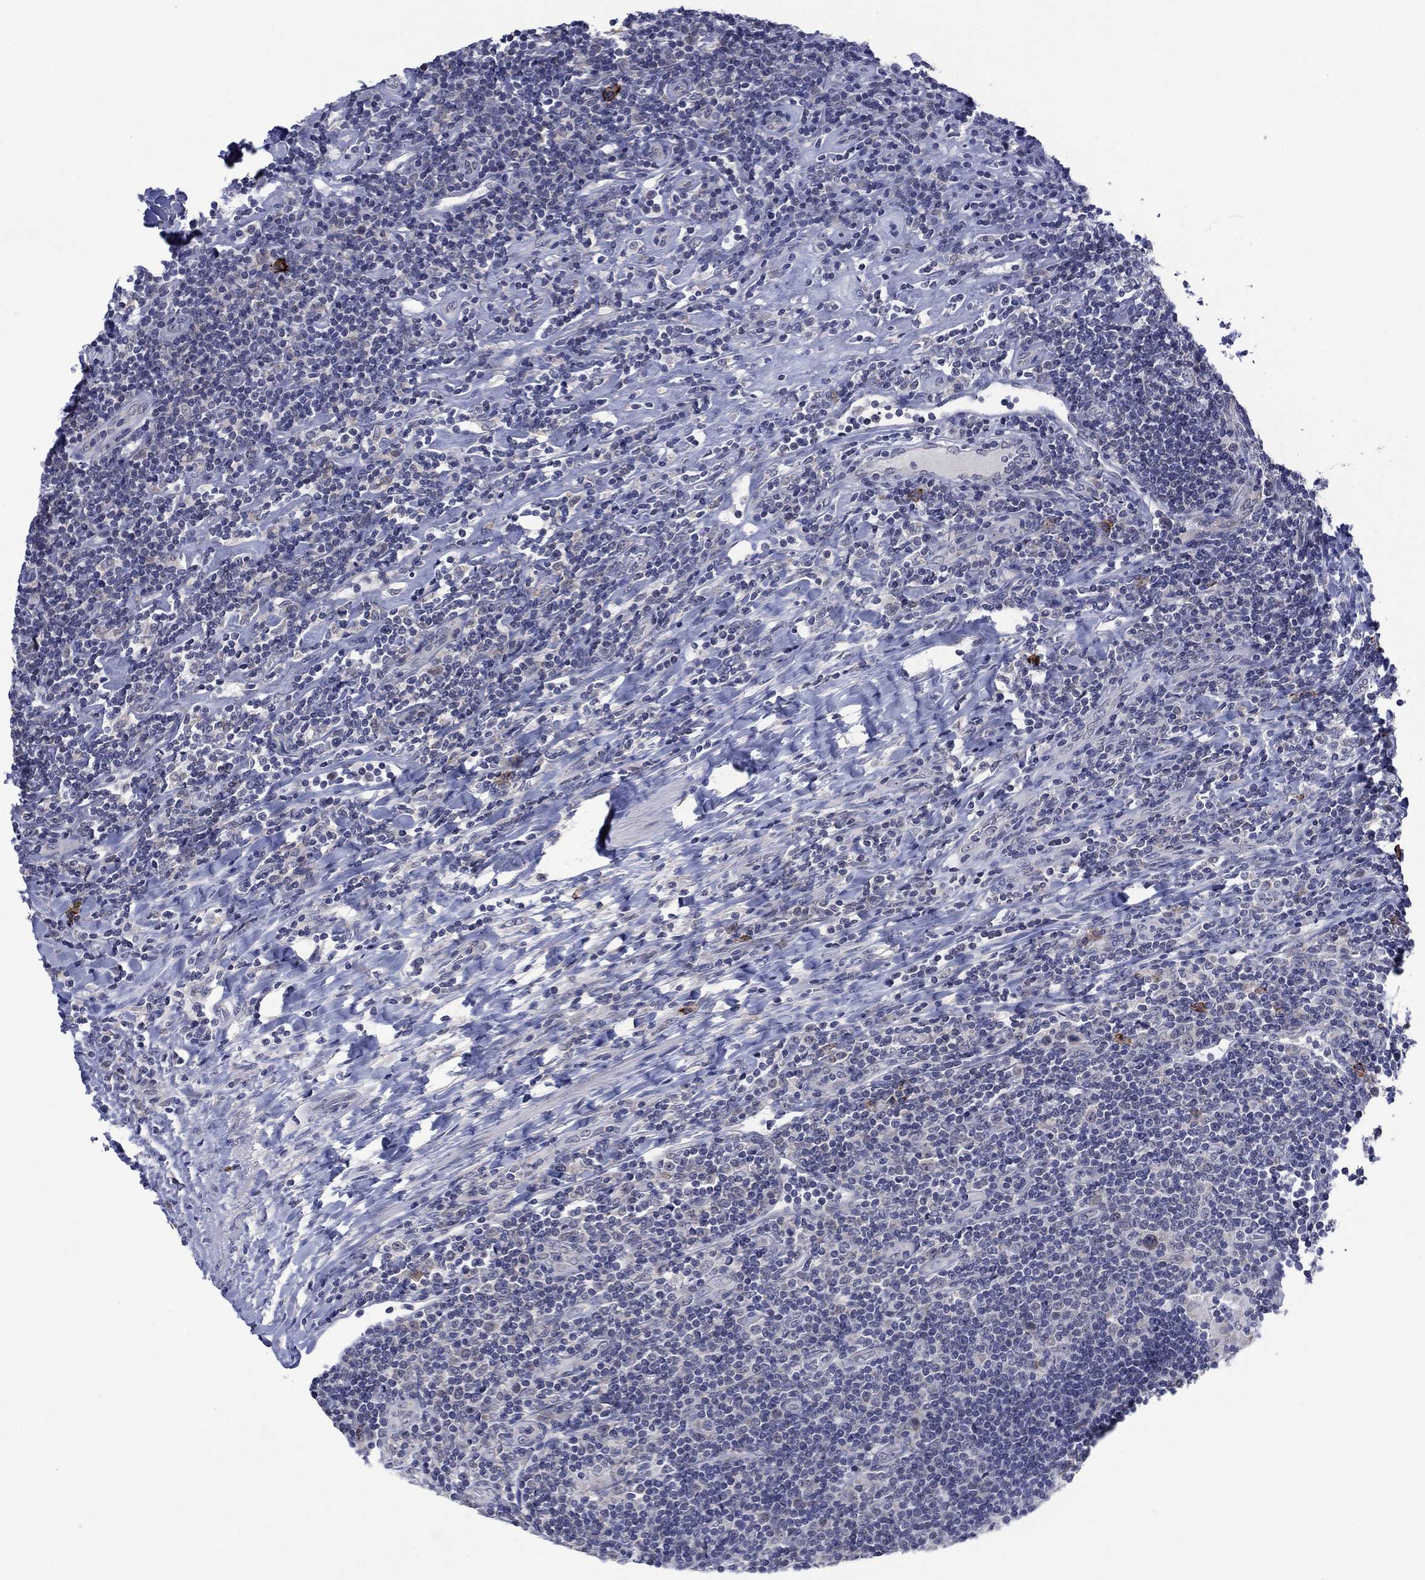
{"staining": {"intensity": "negative", "quantity": "none", "location": "none"}, "tissue": "lymphoma", "cell_type": "Tumor cells", "image_type": "cancer", "snomed": [{"axis": "morphology", "description": "Hodgkin's disease, NOS"}, {"axis": "topography", "description": "Lymph node"}], "caption": "An immunohistochemistry (IHC) histopathology image of lymphoma is shown. There is no staining in tumor cells of lymphoma.", "gene": "SDC1", "patient": {"sex": "male", "age": 40}}